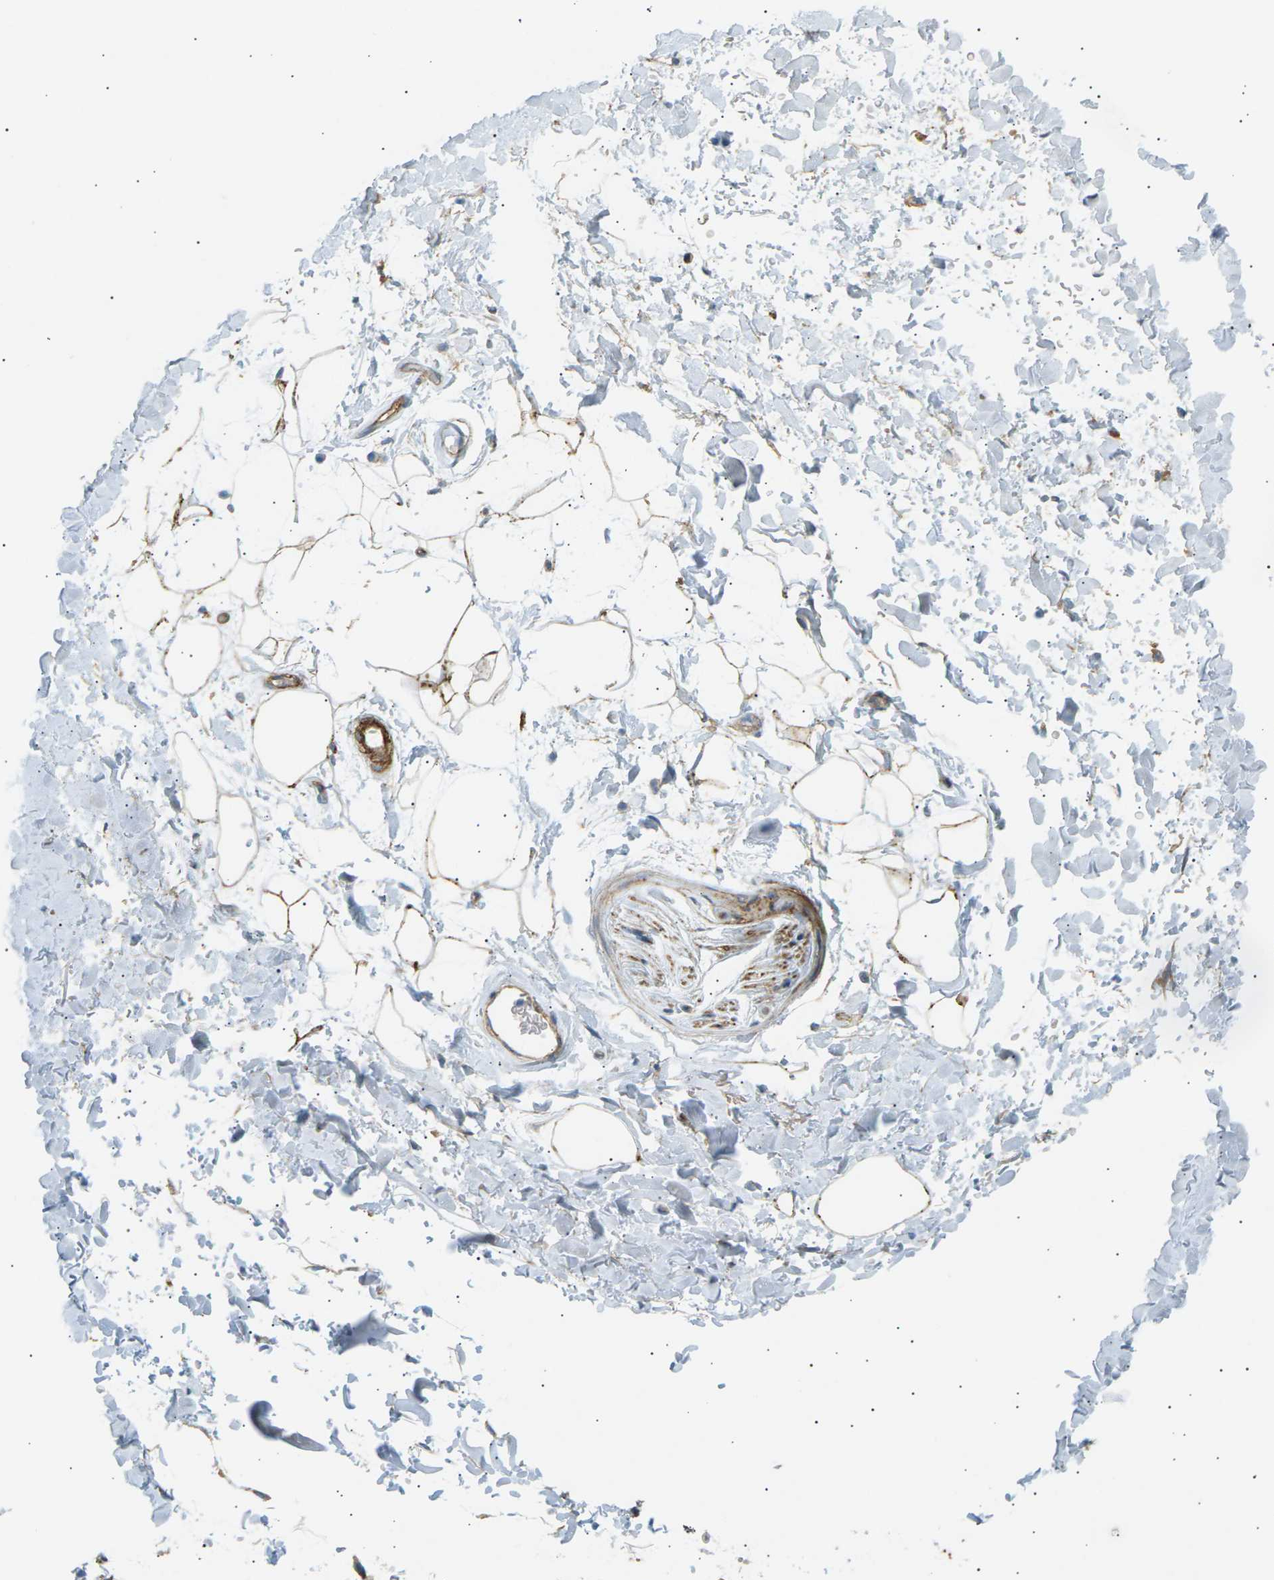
{"staining": {"intensity": "weak", "quantity": ">75%", "location": "cytoplasmic/membranous"}, "tissue": "adipose tissue", "cell_type": "Adipocytes", "image_type": "normal", "snomed": [{"axis": "morphology", "description": "Normal tissue, NOS"}, {"axis": "topography", "description": "Soft tissue"}], "caption": "This photomicrograph shows immunohistochemistry (IHC) staining of unremarkable adipose tissue, with low weak cytoplasmic/membranous staining in about >75% of adipocytes.", "gene": "ATP2B4", "patient": {"sex": "male", "age": 72}}